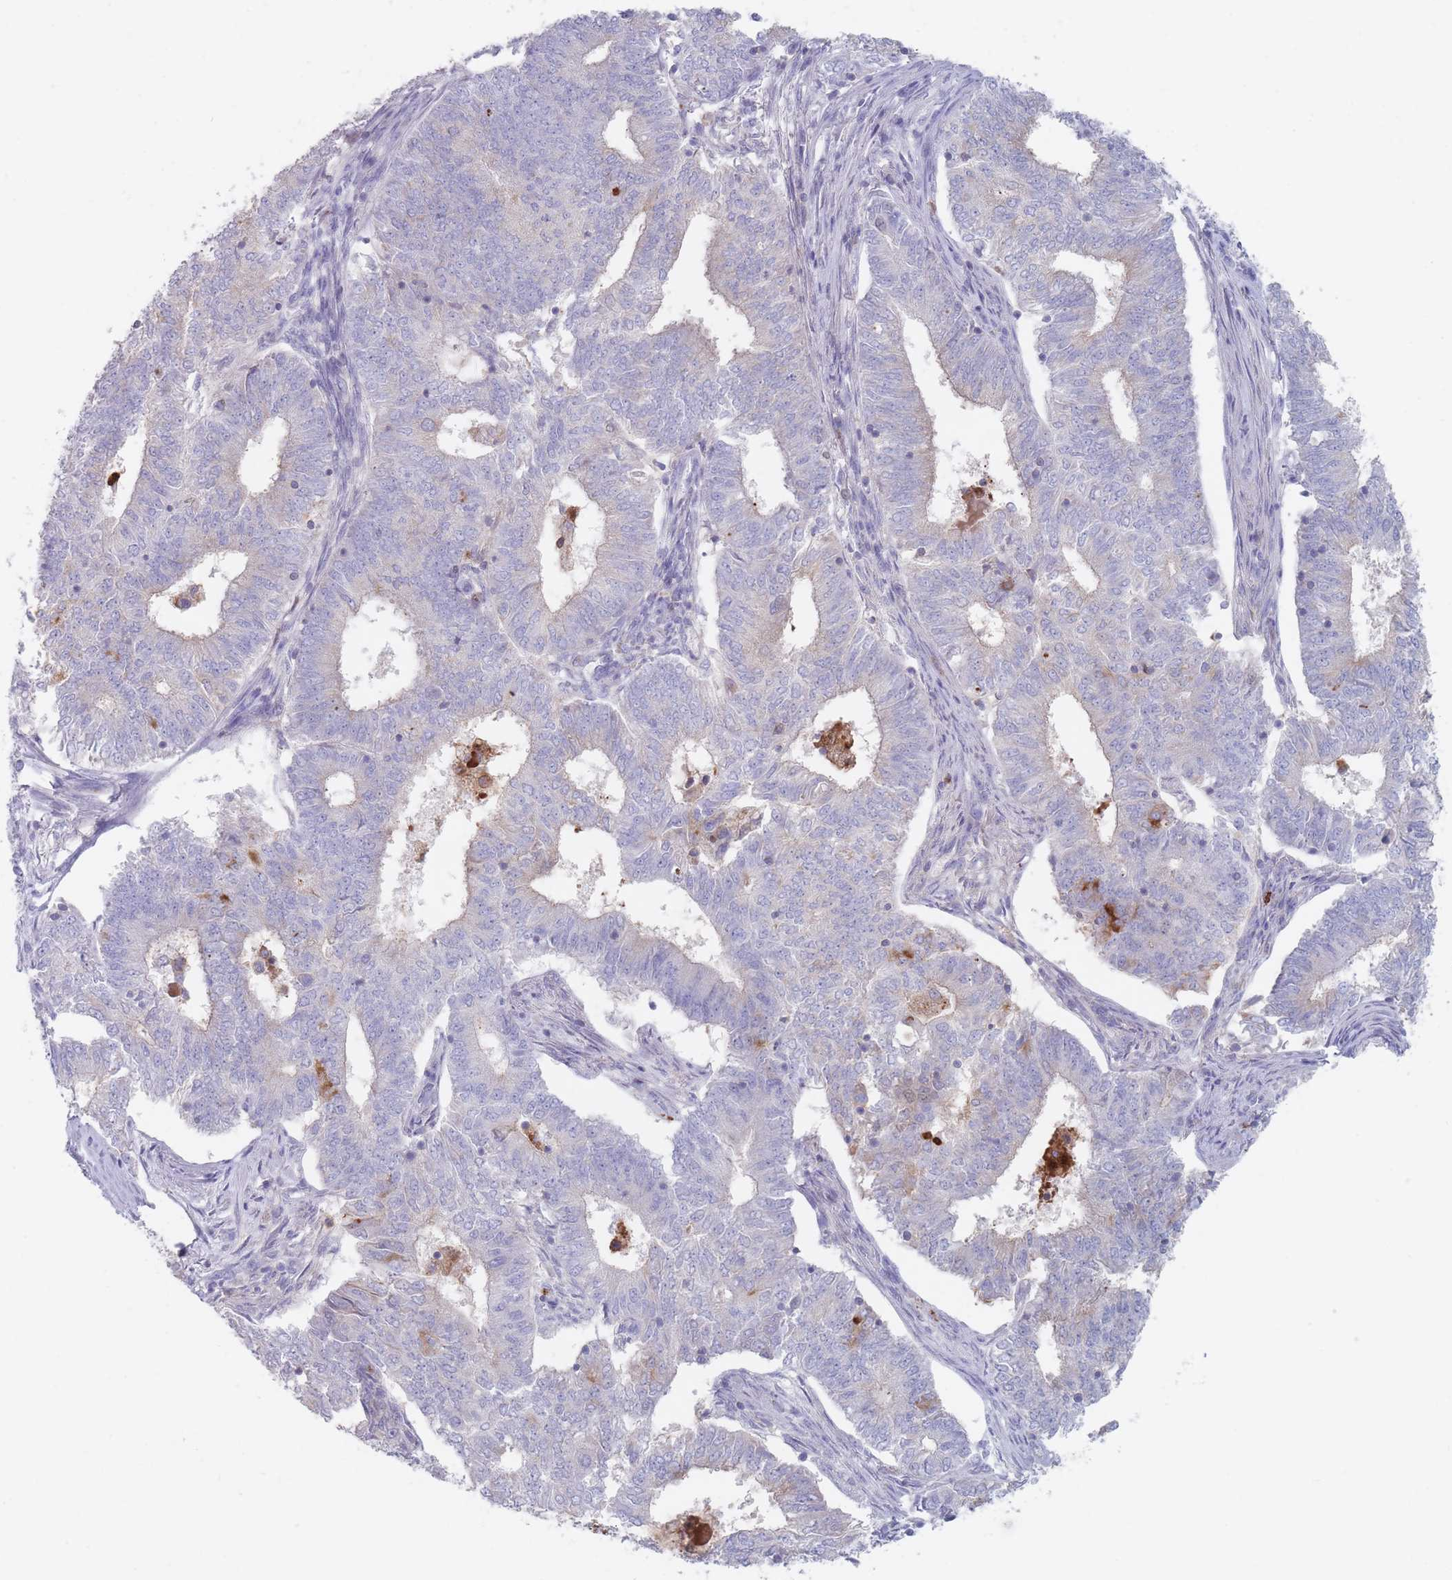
{"staining": {"intensity": "negative", "quantity": "none", "location": "none"}, "tissue": "endometrial cancer", "cell_type": "Tumor cells", "image_type": "cancer", "snomed": [{"axis": "morphology", "description": "Adenocarcinoma, NOS"}, {"axis": "topography", "description": "Endometrium"}], "caption": "DAB (3,3'-diaminobenzidine) immunohistochemical staining of endometrial cancer shows no significant staining in tumor cells. (Immunohistochemistry (ihc), brightfield microscopy, high magnification).", "gene": "ATP1A3", "patient": {"sex": "female", "age": 62}}